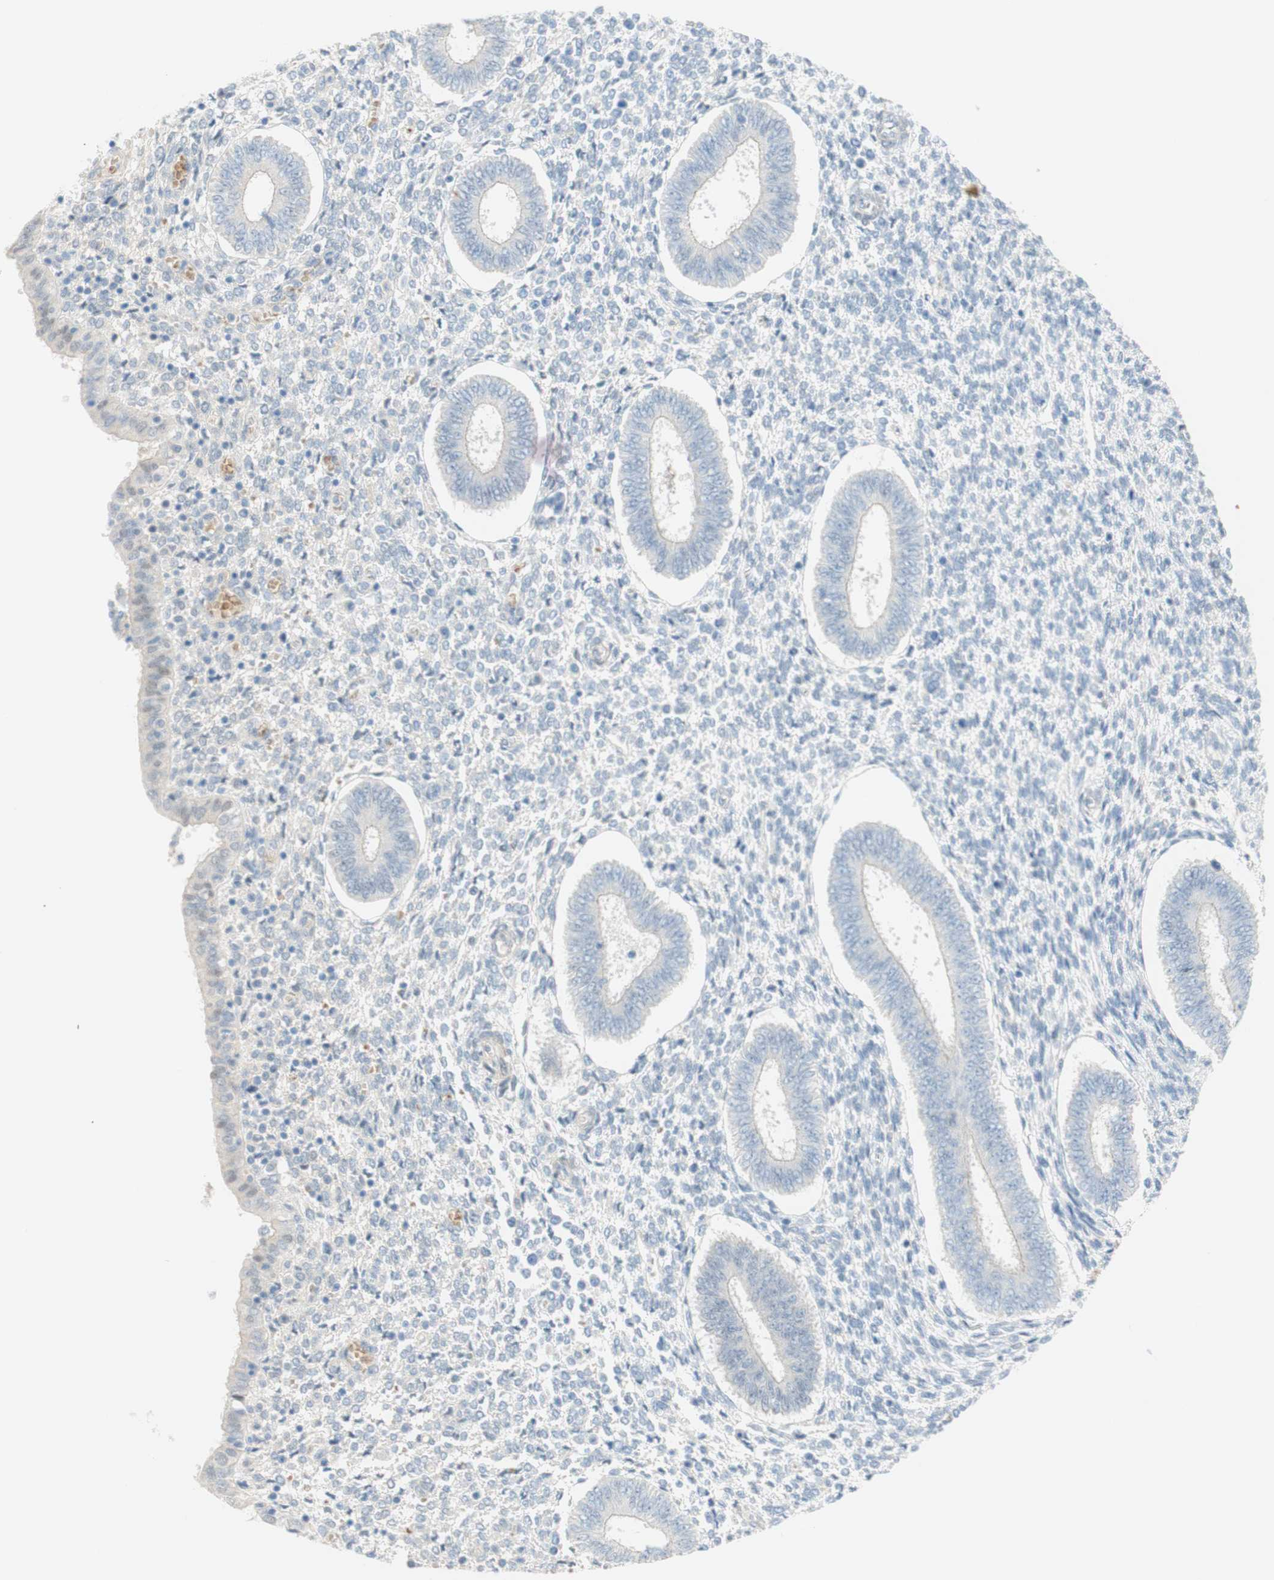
{"staining": {"intensity": "negative", "quantity": "none", "location": "none"}, "tissue": "endometrium", "cell_type": "Cells in endometrial stroma", "image_type": "normal", "snomed": [{"axis": "morphology", "description": "Normal tissue, NOS"}, {"axis": "topography", "description": "Endometrium"}], "caption": "This is a image of IHC staining of benign endometrium, which shows no positivity in cells in endometrial stroma.", "gene": "ENTREP2", "patient": {"sex": "female", "age": 35}}